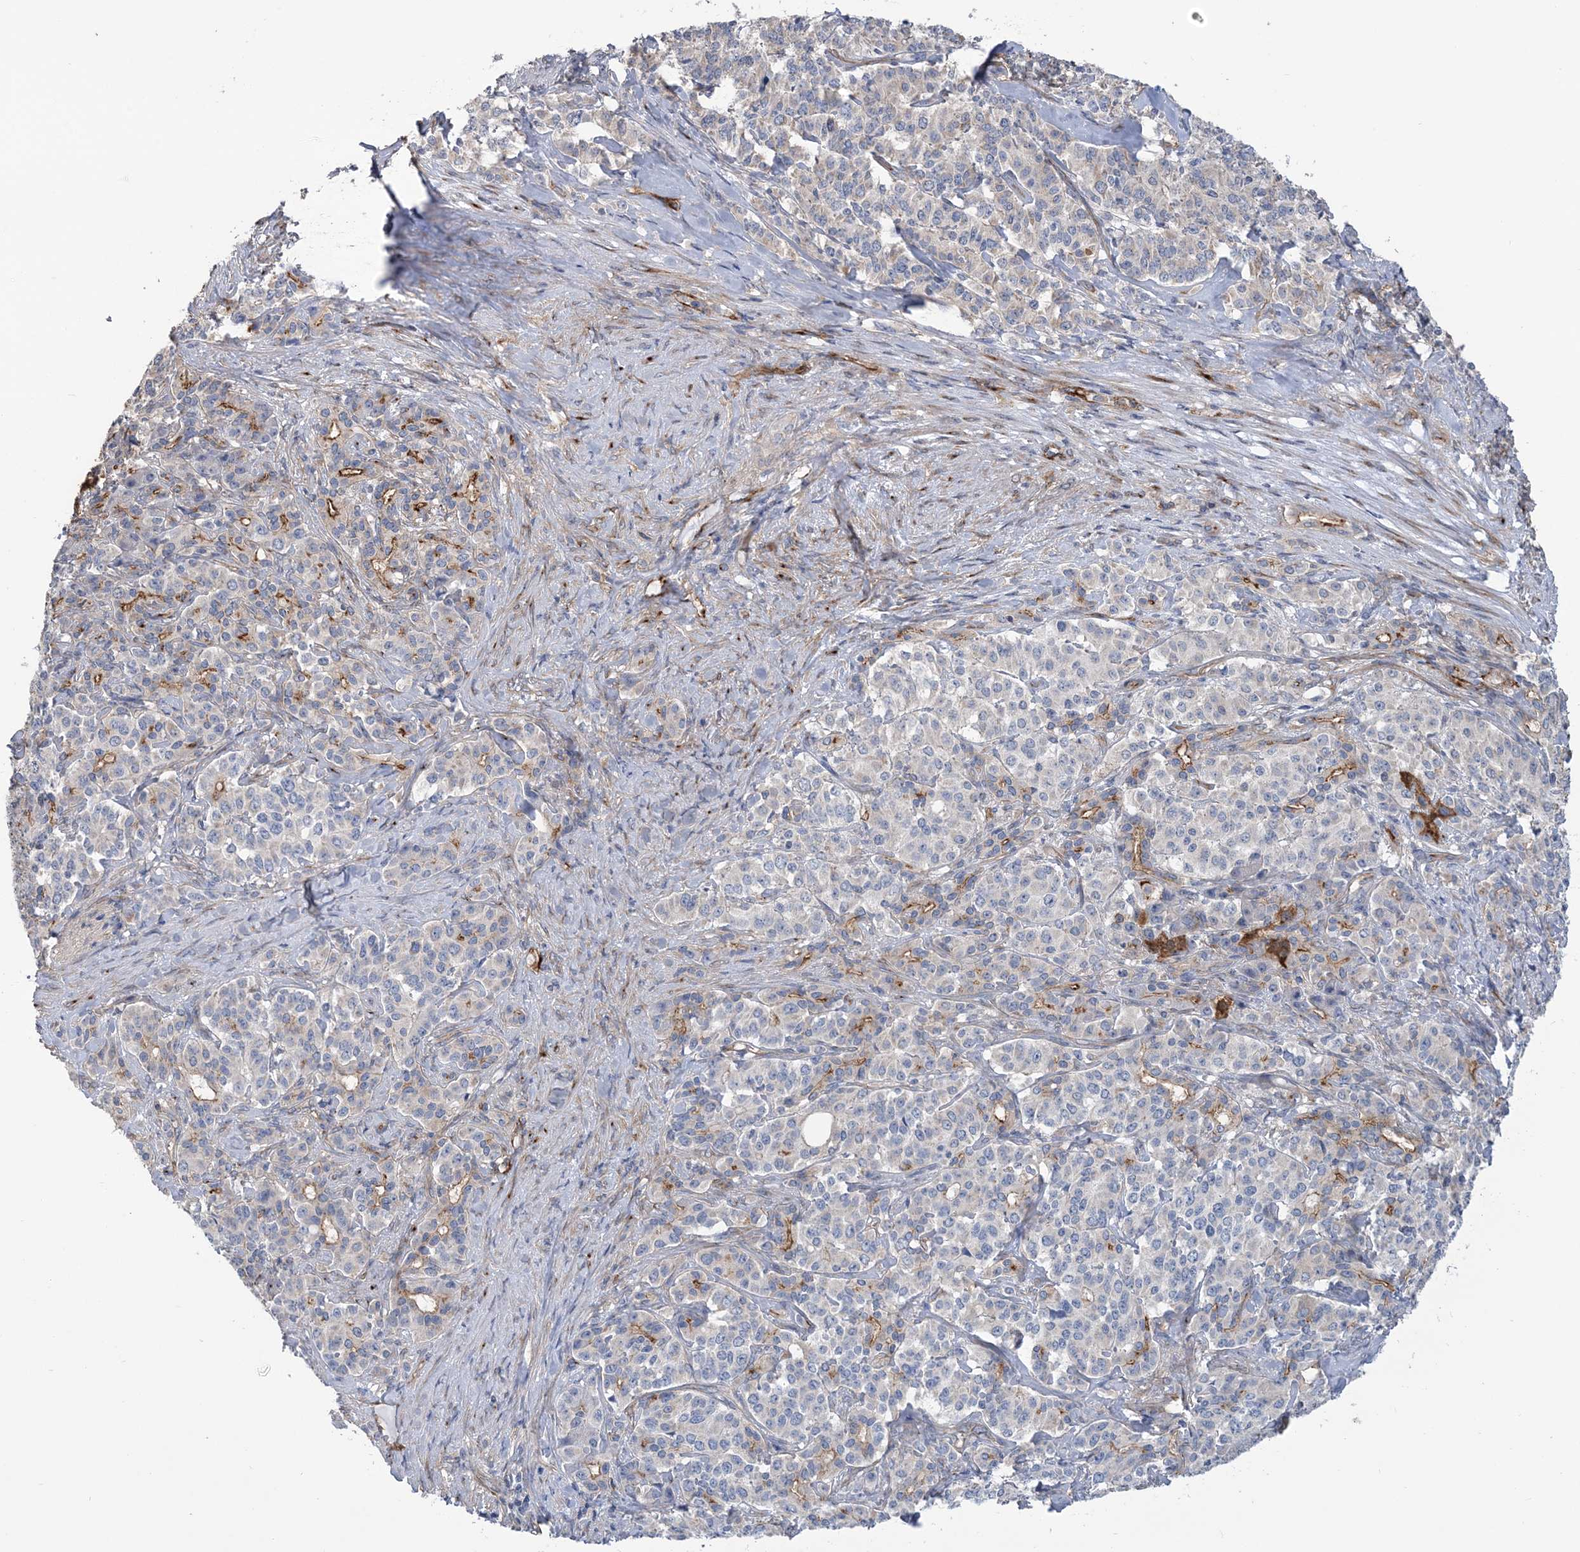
{"staining": {"intensity": "strong", "quantity": "<25%", "location": "cytoplasmic/membranous"}, "tissue": "pancreatic cancer", "cell_type": "Tumor cells", "image_type": "cancer", "snomed": [{"axis": "morphology", "description": "Adenocarcinoma, NOS"}, {"axis": "topography", "description": "Pancreas"}], "caption": "Protein expression analysis of pancreatic cancer displays strong cytoplasmic/membranous positivity in about <25% of tumor cells.", "gene": "RAB11FIP5", "patient": {"sex": "female", "age": 74}}